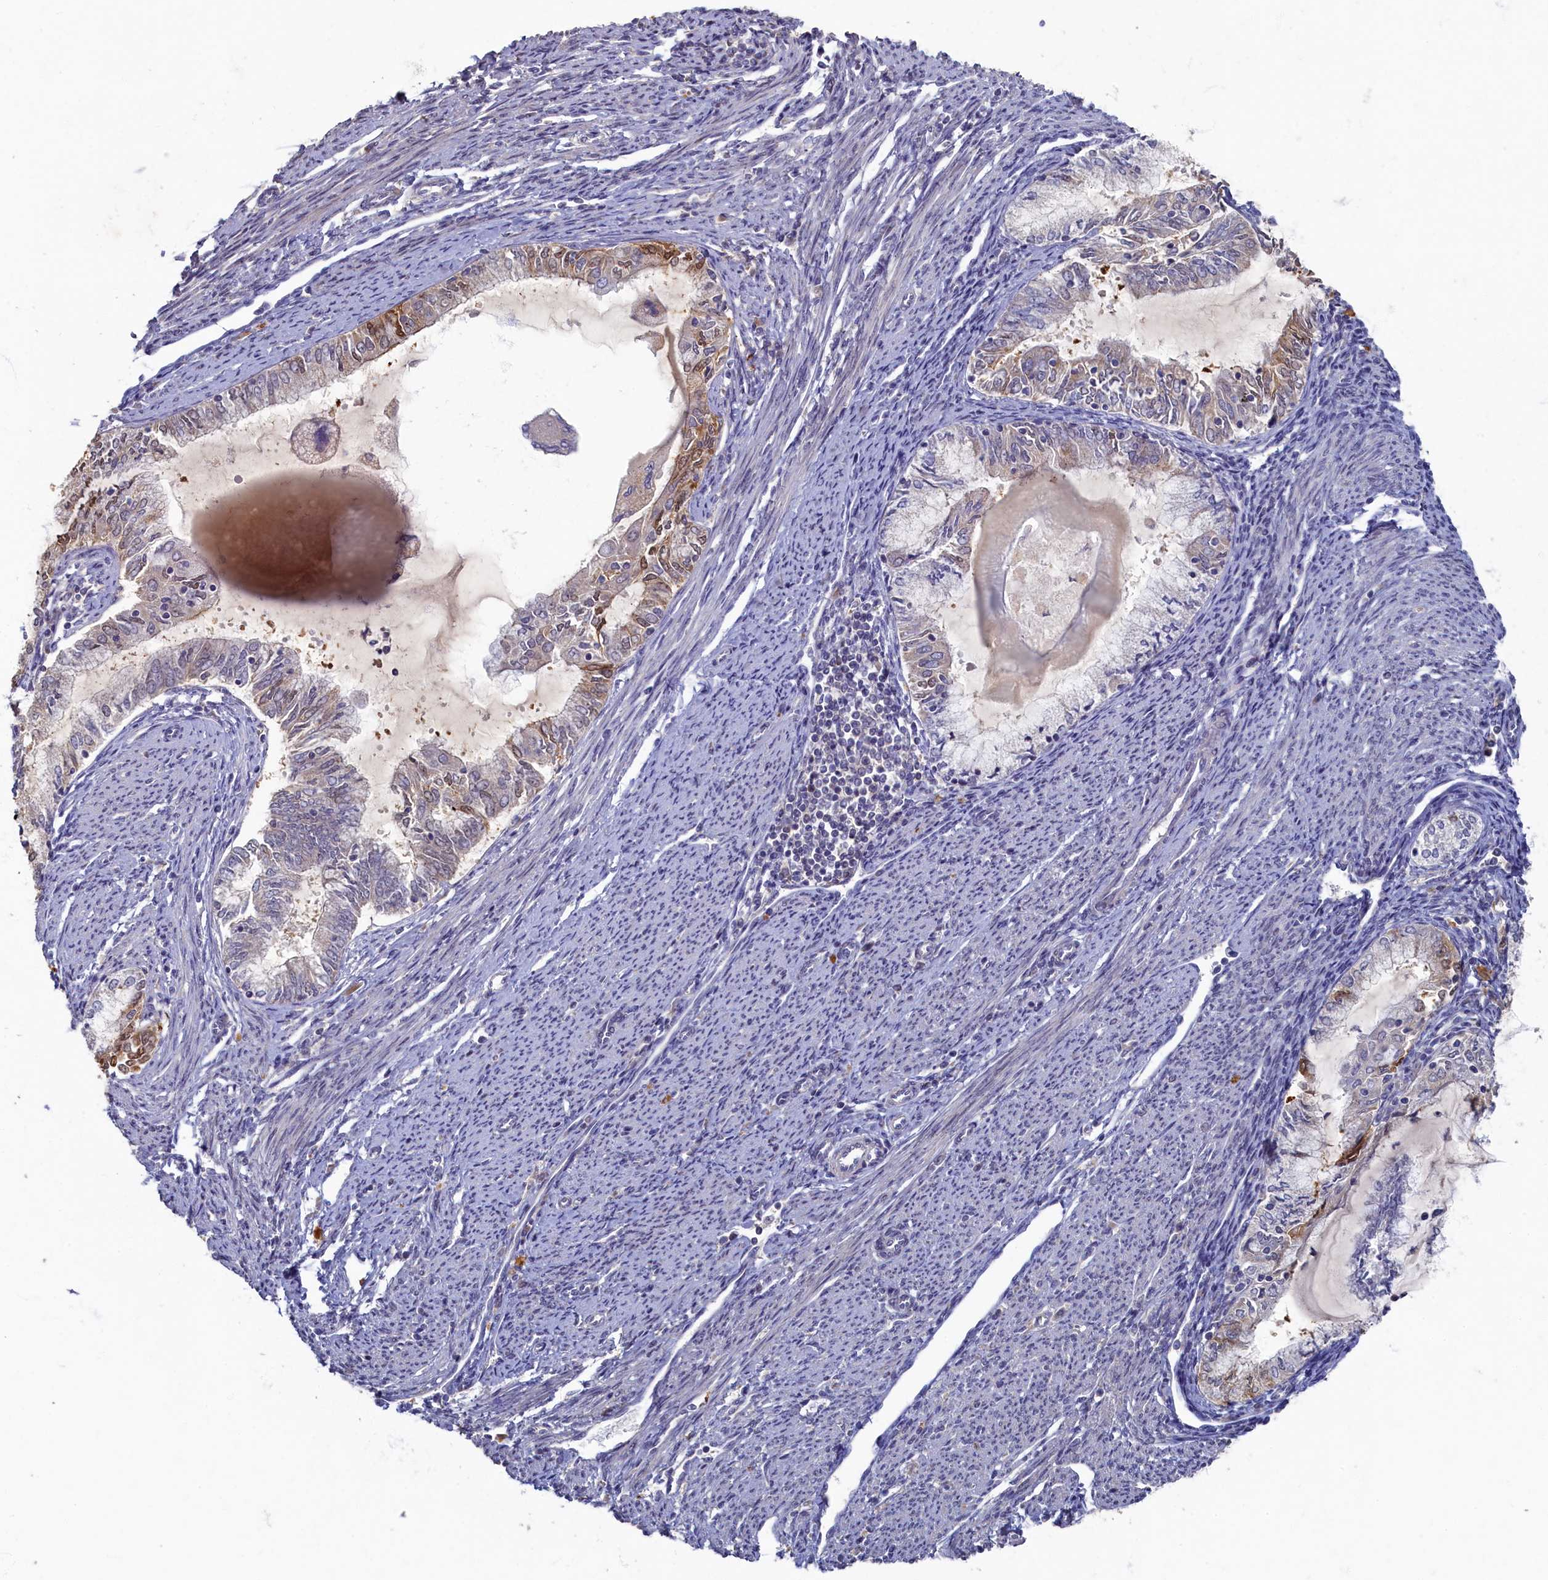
{"staining": {"intensity": "moderate", "quantity": "<25%", "location": "nuclear"}, "tissue": "endometrial cancer", "cell_type": "Tumor cells", "image_type": "cancer", "snomed": [{"axis": "morphology", "description": "Adenocarcinoma, NOS"}, {"axis": "topography", "description": "Endometrium"}], "caption": "The immunohistochemical stain labels moderate nuclear positivity in tumor cells of endometrial cancer (adenocarcinoma) tissue.", "gene": "HUNK", "patient": {"sex": "female", "age": 79}}